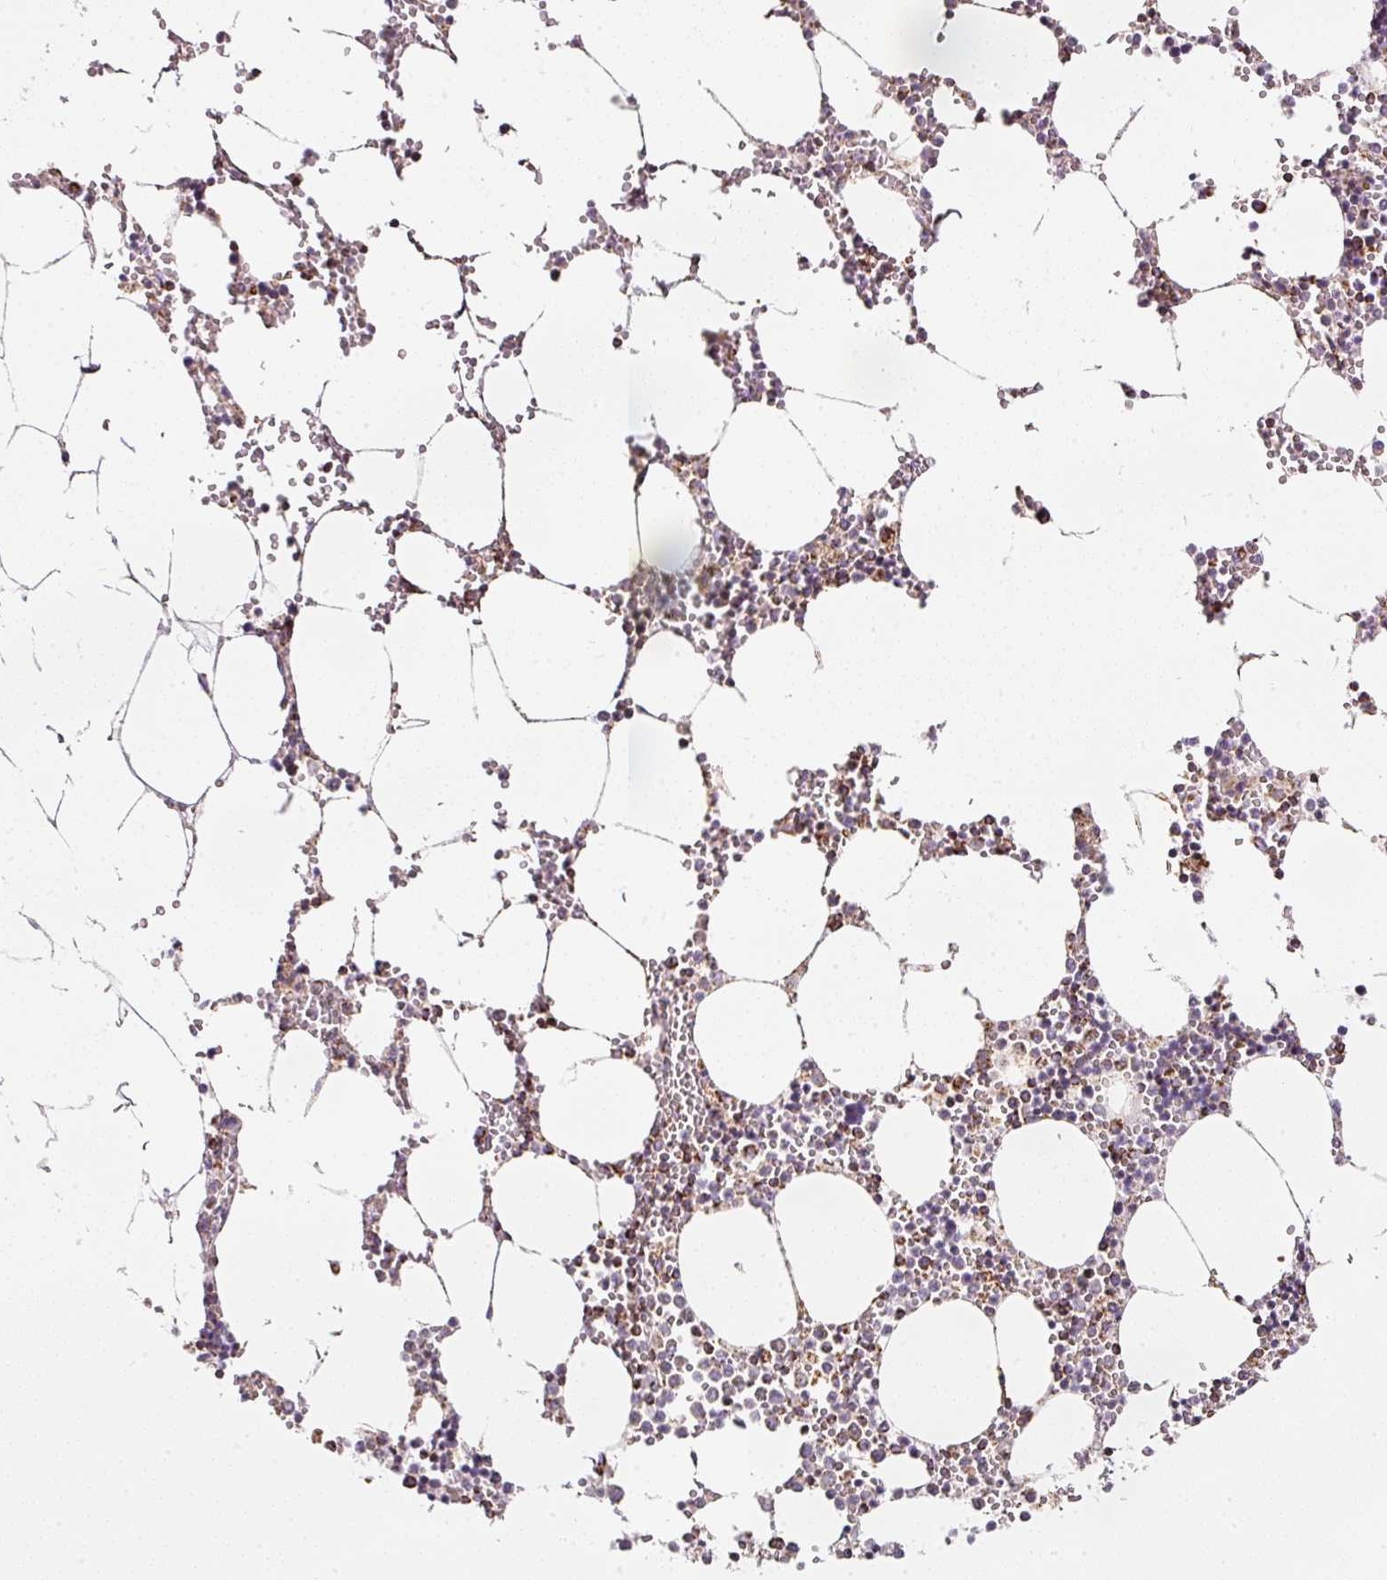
{"staining": {"intensity": "moderate", "quantity": "<25%", "location": "cytoplasmic/membranous"}, "tissue": "bone marrow", "cell_type": "Hematopoietic cells", "image_type": "normal", "snomed": [{"axis": "morphology", "description": "Normal tissue, NOS"}, {"axis": "topography", "description": "Bone marrow"}], "caption": "Protein analysis of normal bone marrow exhibits moderate cytoplasmic/membranous staining in approximately <25% of hematopoietic cells.", "gene": "SDHA", "patient": {"sex": "male", "age": 54}}